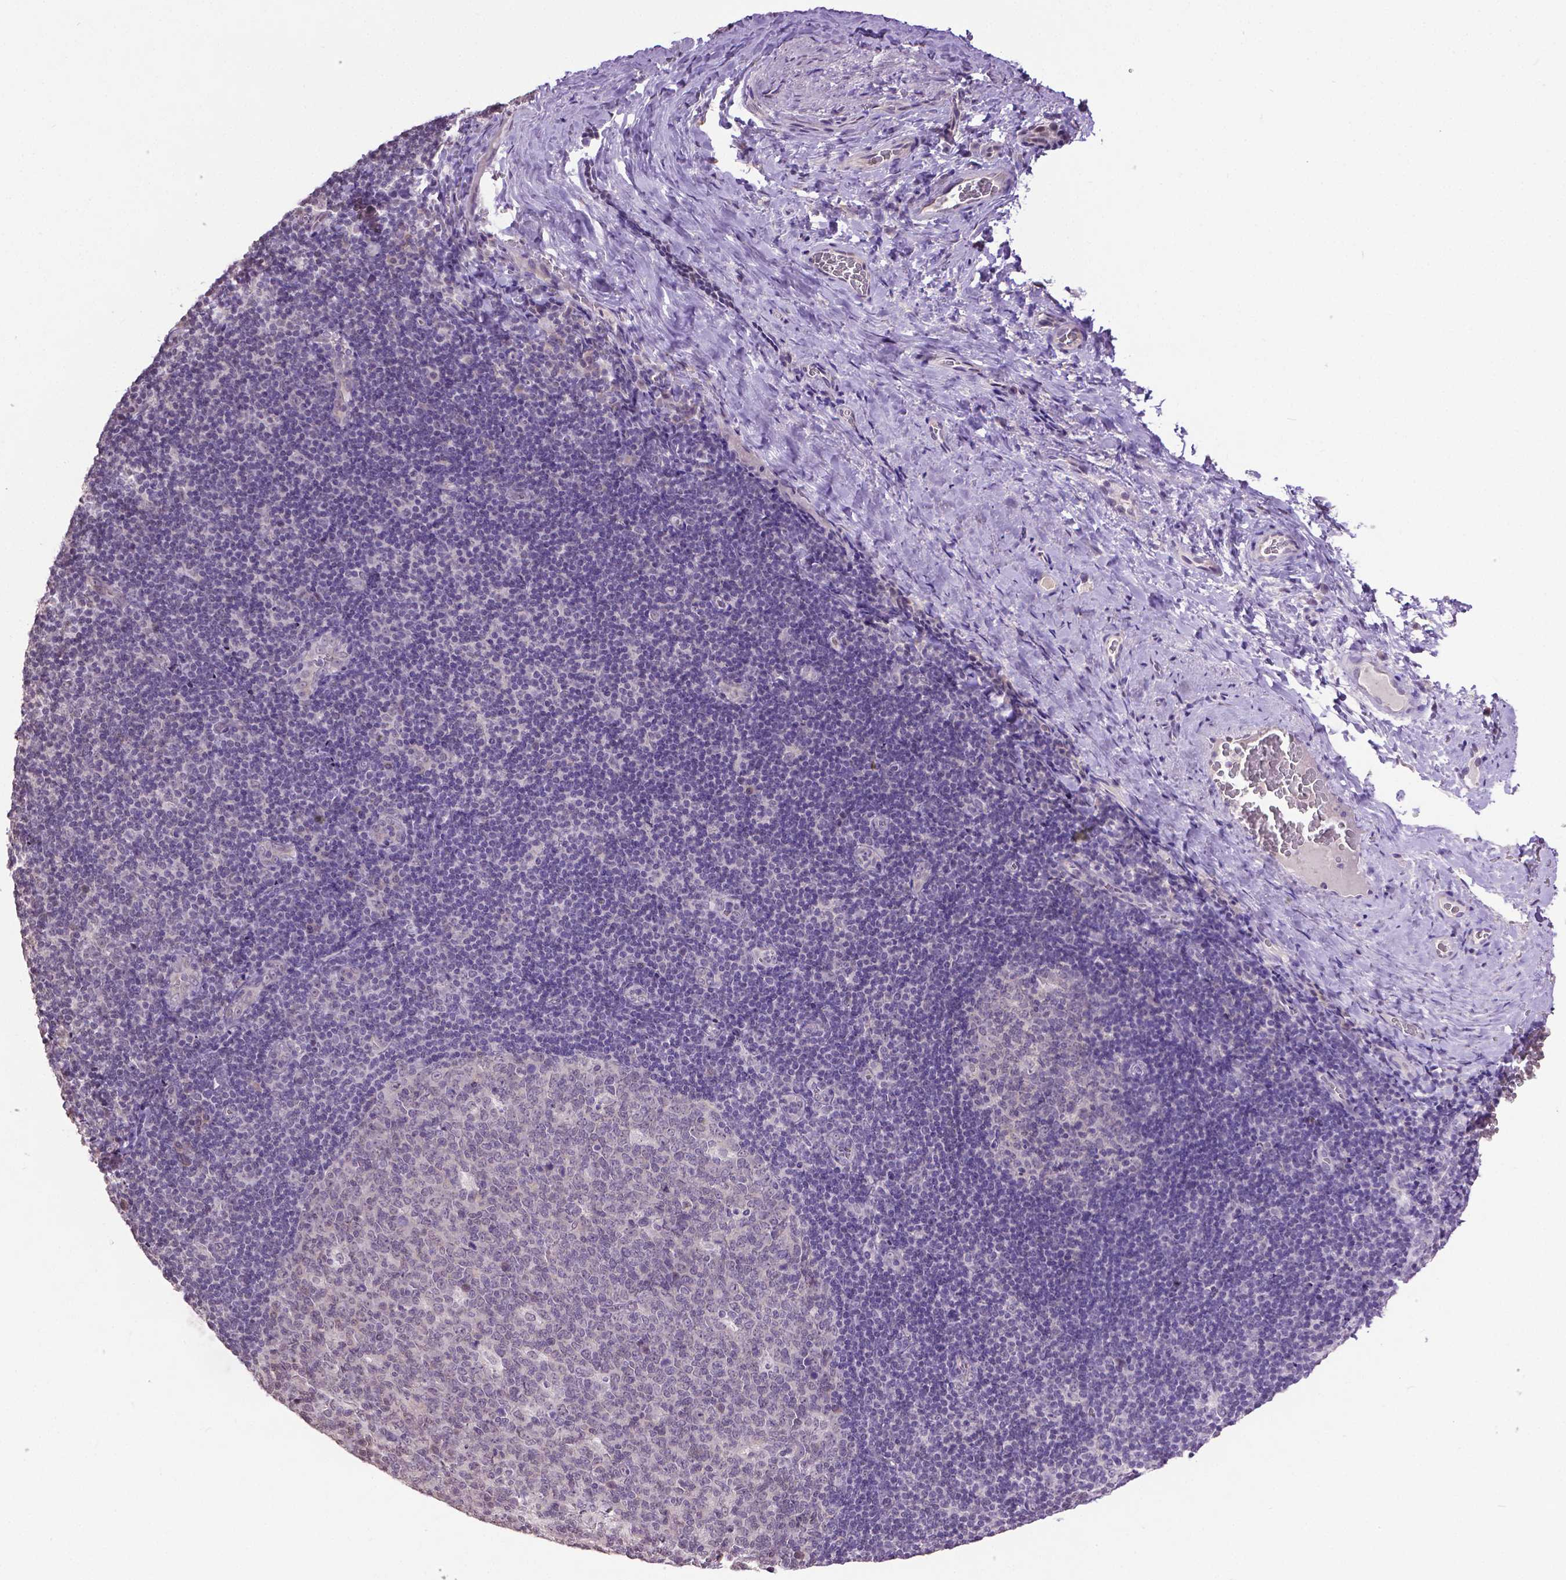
{"staining": {"intensity": "negative", "quantity": "none", "location": "none"}, "tissue": "tonsil", "cell_type": "Germinal center cells", "image_type": "normal", "snomed": [{"axis": "morphology", "description": "Normal tissue, NOS"}, {"axis": "morphology", "description": "Inflammation, NOS"}, {"axis": "topography", "description": "Tonsil"}], "caption": "Germinal center cells show no significant staining in unremarkable tonsil.", "gene": "CPM", "patient": {"sex": "female", "age": 31}}